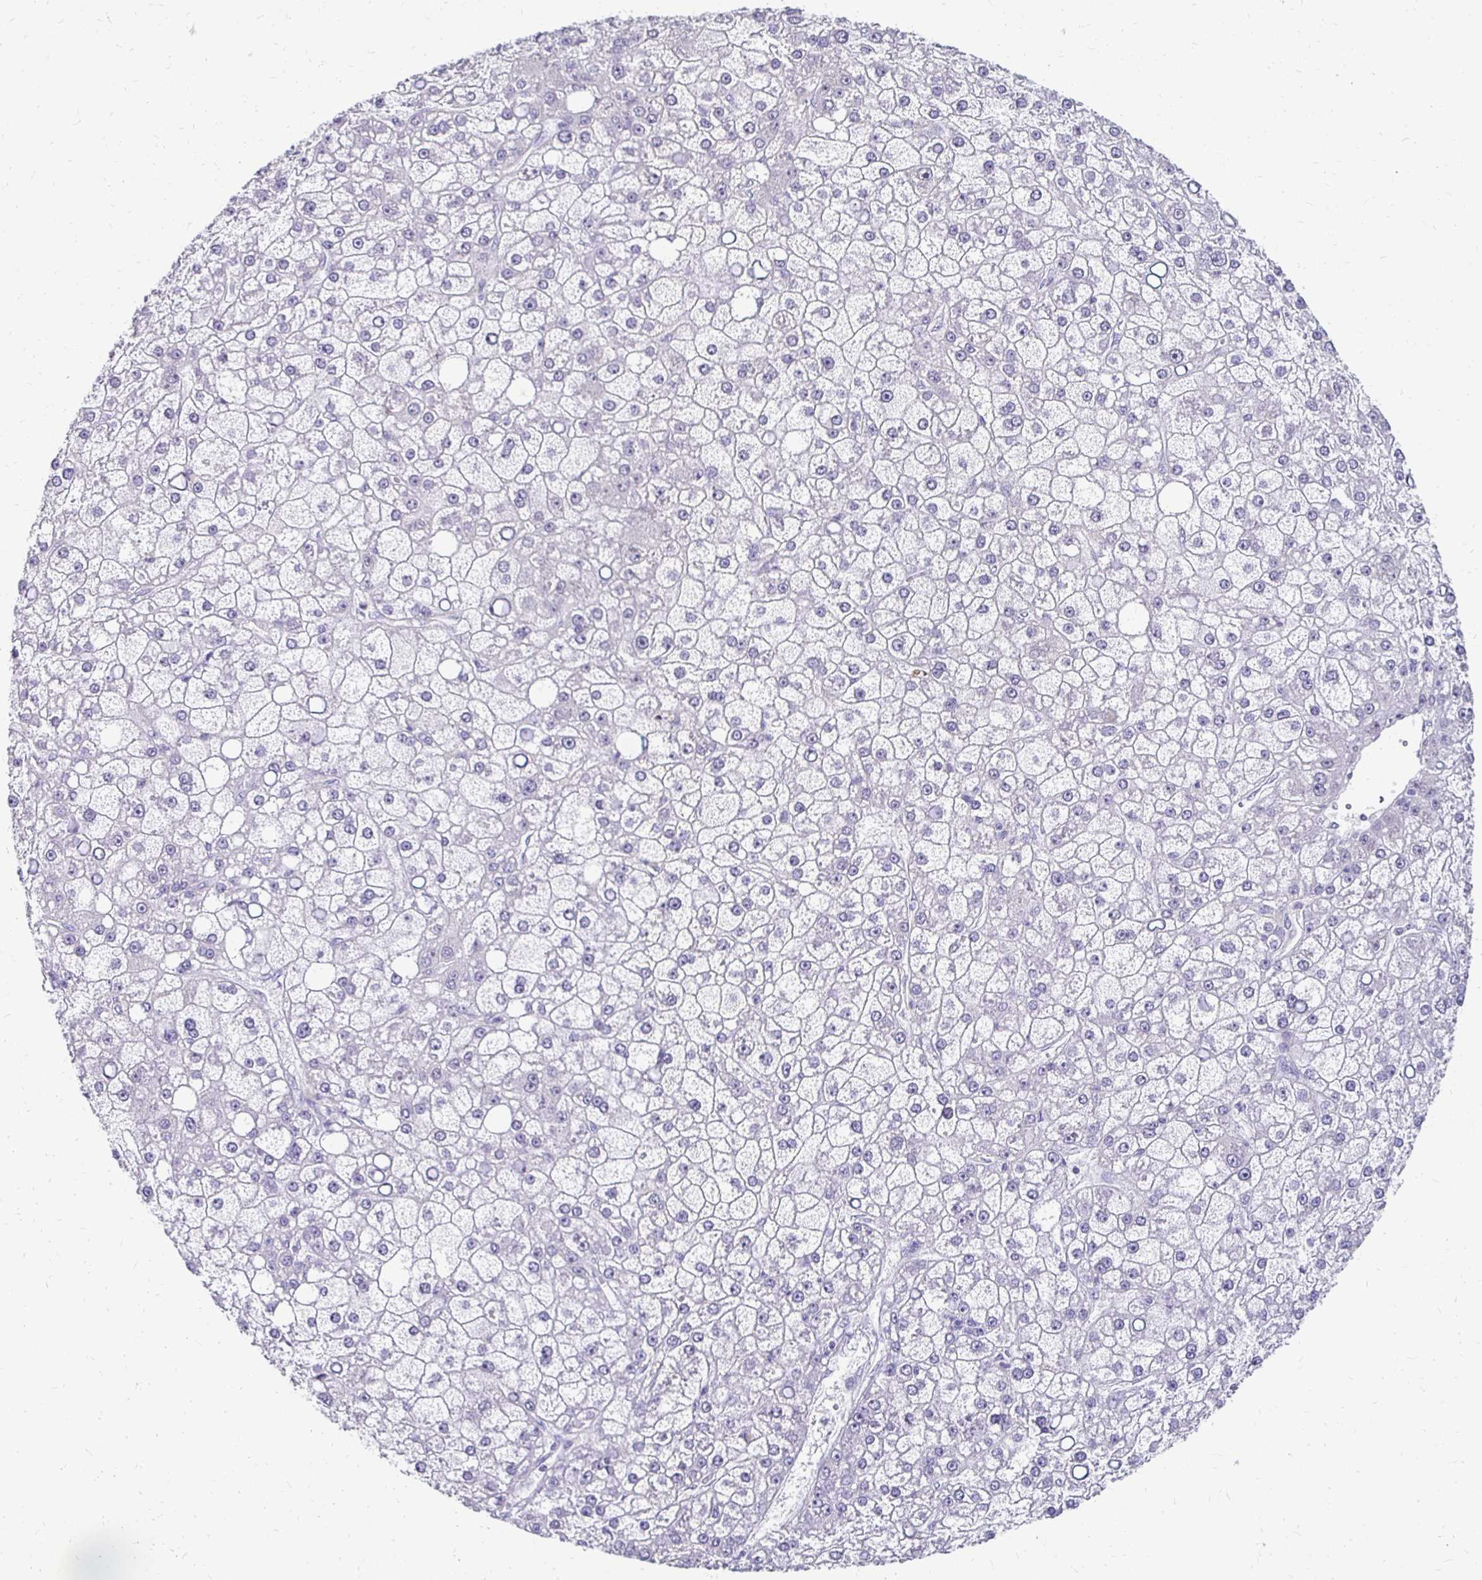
{"staining": {"intensity": "negative", "quantity": "none", "location": "none"}, "tissue": "liver cancer", "cell_type": "Tumor cells", "image_type": "cancer", "snomed": [{"axis": "morphology", "description": "Carcinoma, Hepatocellular, NOS"}, {"axis": "topography", "description": "Liver"}], "caption": "Tumor cells show no significant protein positivity in liver cancer.", "gene": "PADI2", "patient": {"sex": "male", "age": 67}}